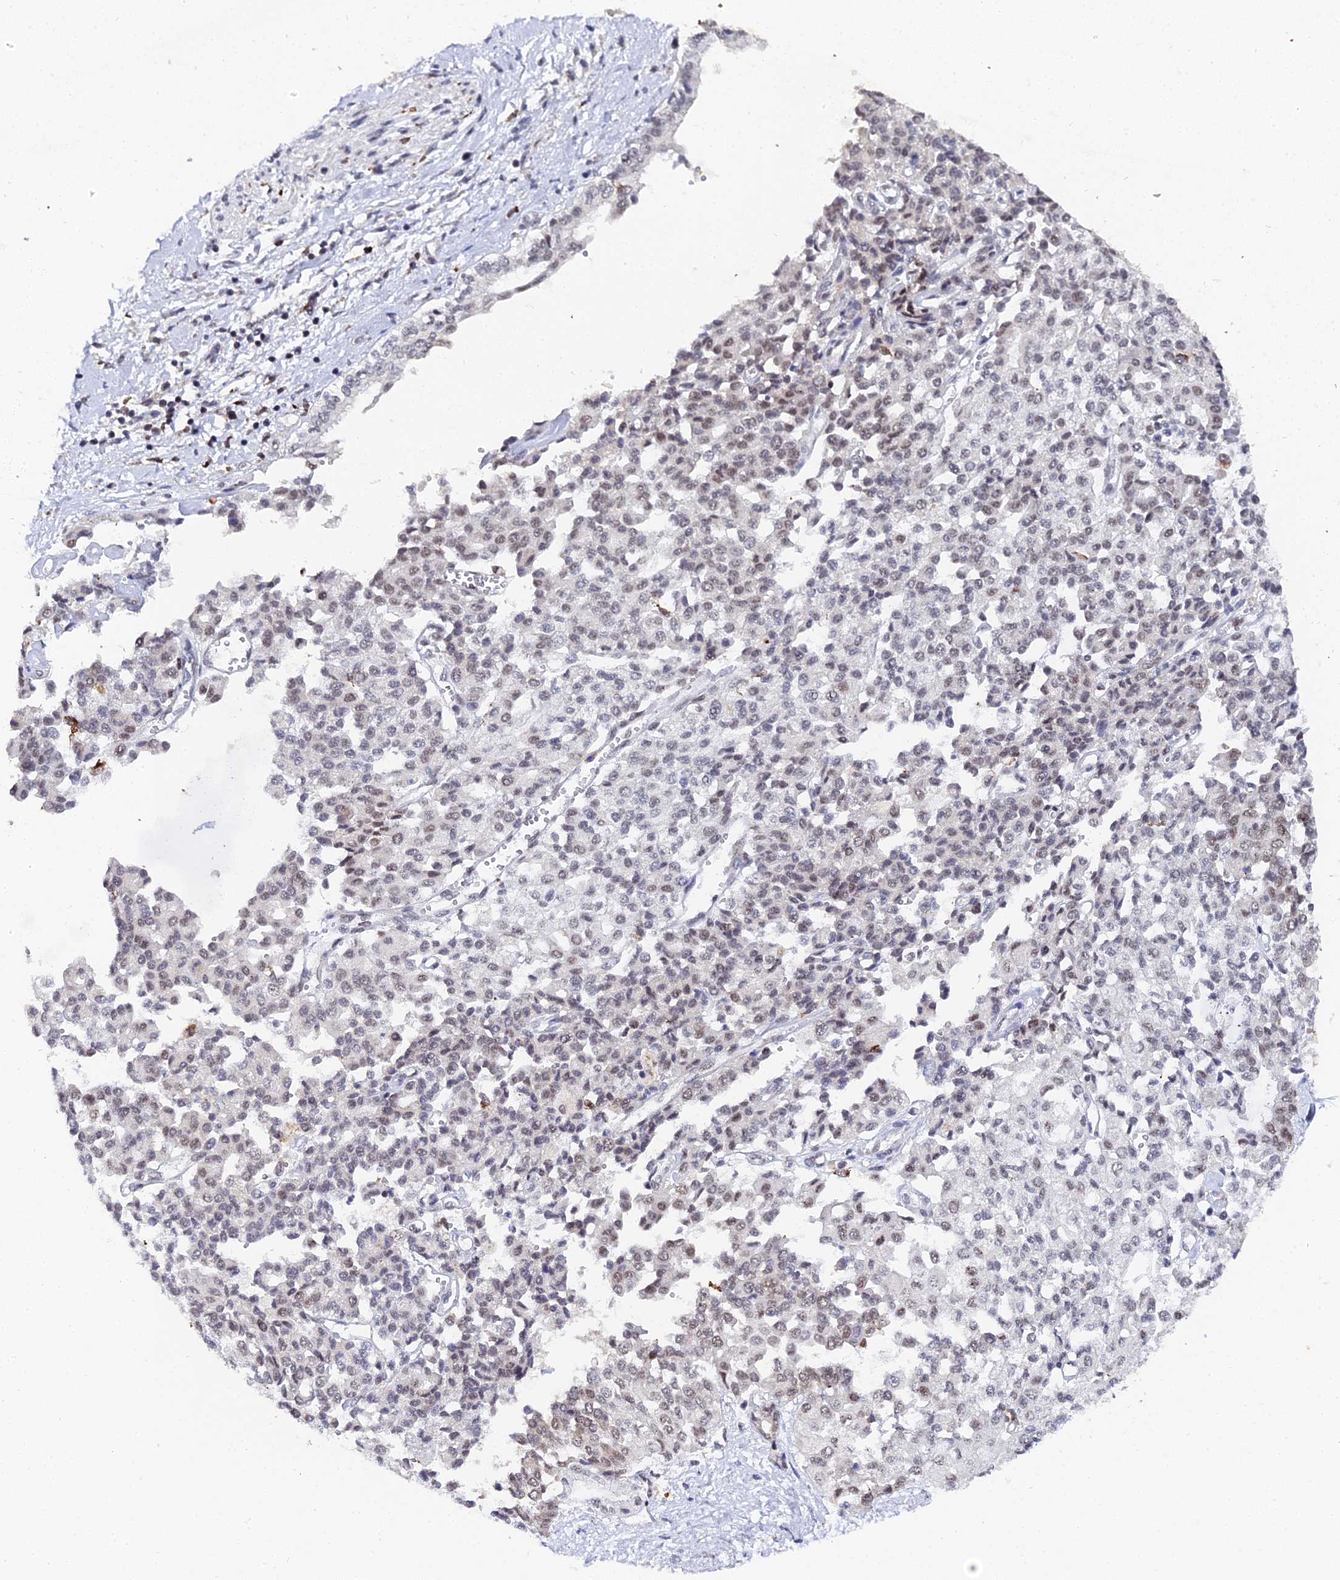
{"staining": {"intensity": "weak", "quantity": "25%-75%", "location": "nuclear"}, "tissue": "liver cancer", "cell_type": "Tumor cells", "image_type": "cancer", "snomed": [{"axis": "morphology", "description": "Cholangiocarcinoma"}, {"axis": "topography", "description": "Liver"}], "caption": "A micrograph of human liver cholangiocarcinoma stained for a protein shows weak nuclear brown staining in tumor cells.", "gene": "MAGOHB", "patient": {"sex": "female", "age": 77}}